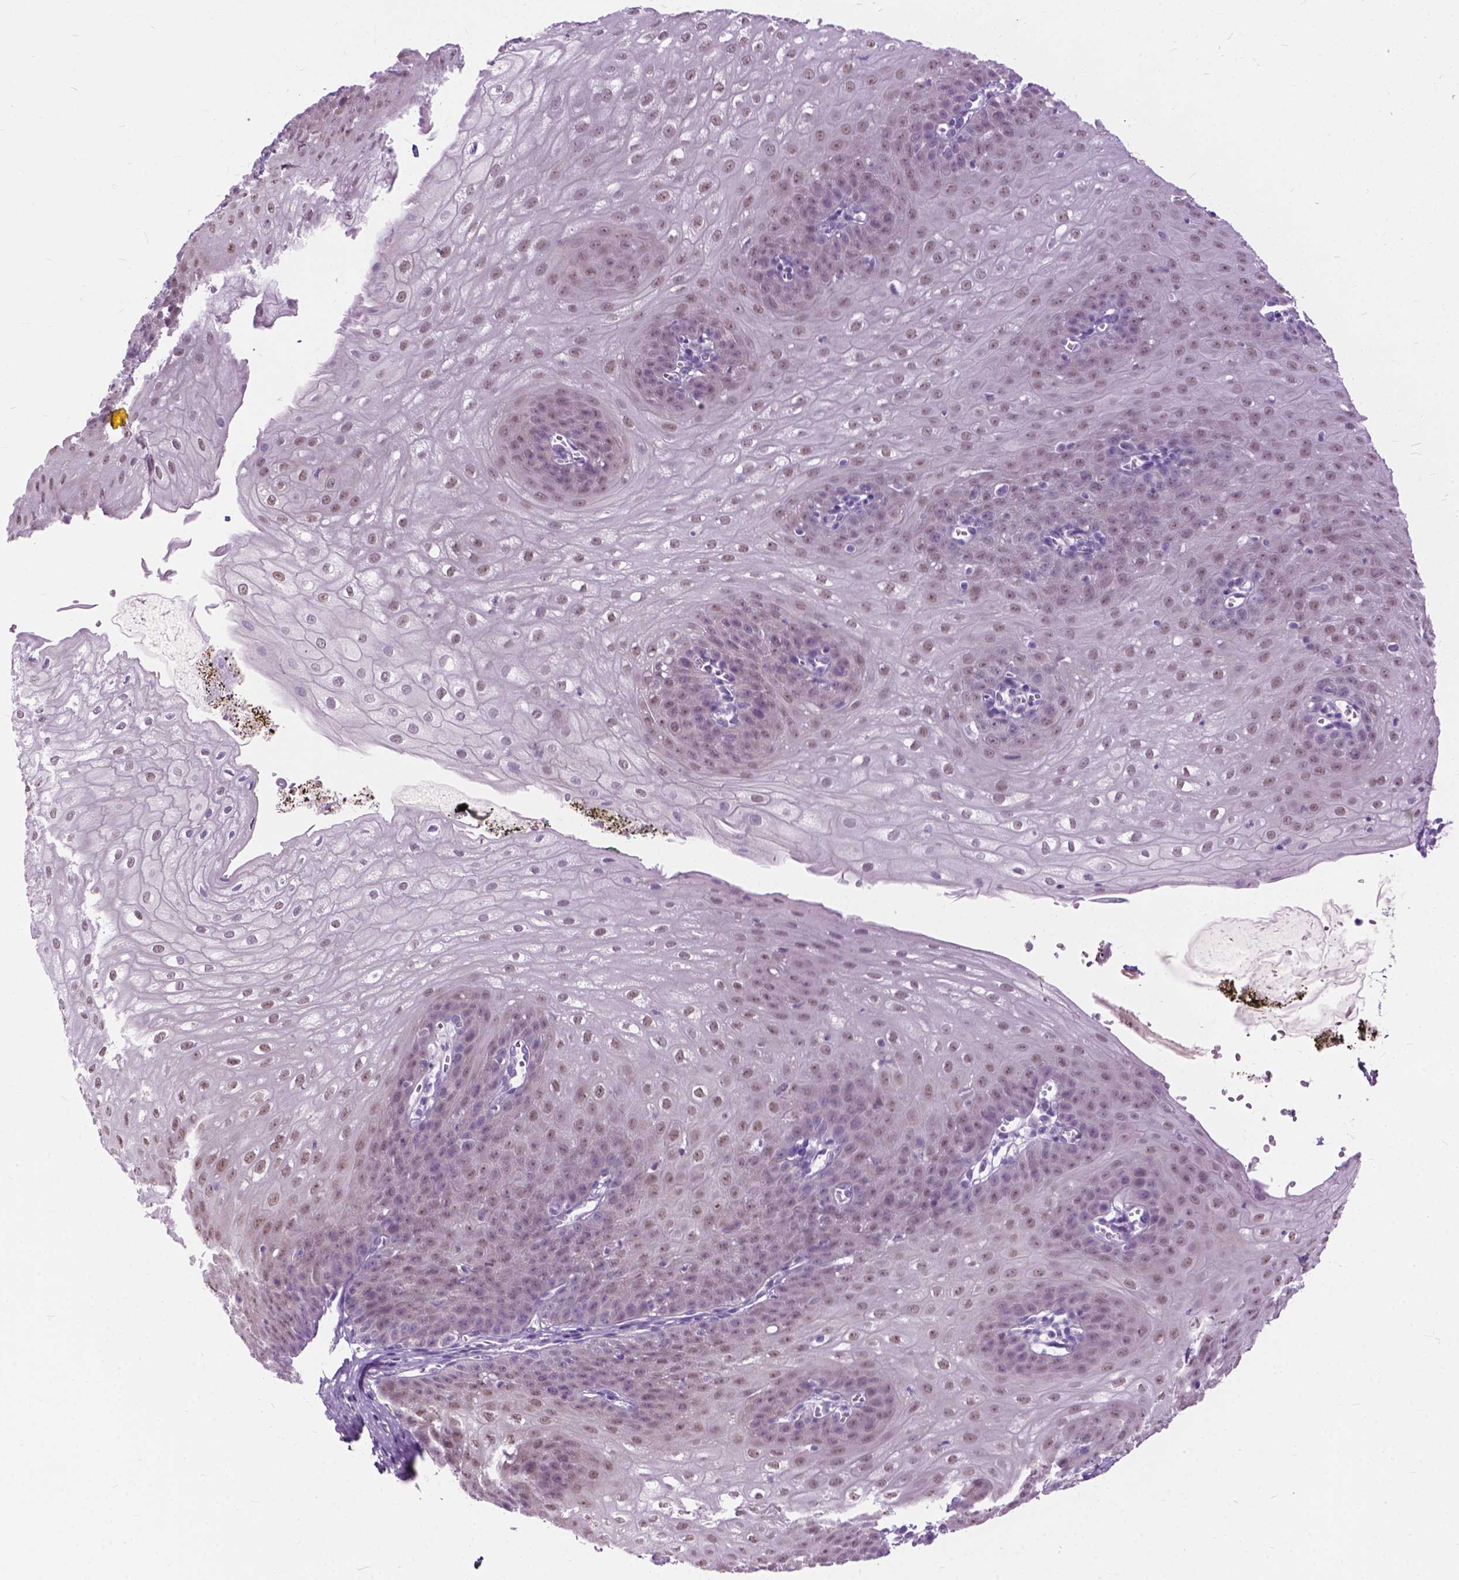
{"staining": {"intensity": "weak", "quantity": ">75%", "location": "nuclear"}, "tissue": "esophagus", "cell_type": "Squamous epithelial cells", "image_type": "normal", "snomed": [{"axis": "morphology", "description": "Normal tissue, NOS"}, {"axis": "topography", "description": "Esophagus"}], "caption": "Protein expression analysis of unremarkable human esophagus reveals weak nuclear staining in about >75% of squamous epithelial cells. (DAB (3,3'-diaminobenzidine) IHC with brightfield microscopy, high magnification).", "gene": "APCDD1L", "patient": {"sex": "male", "age": 71}}